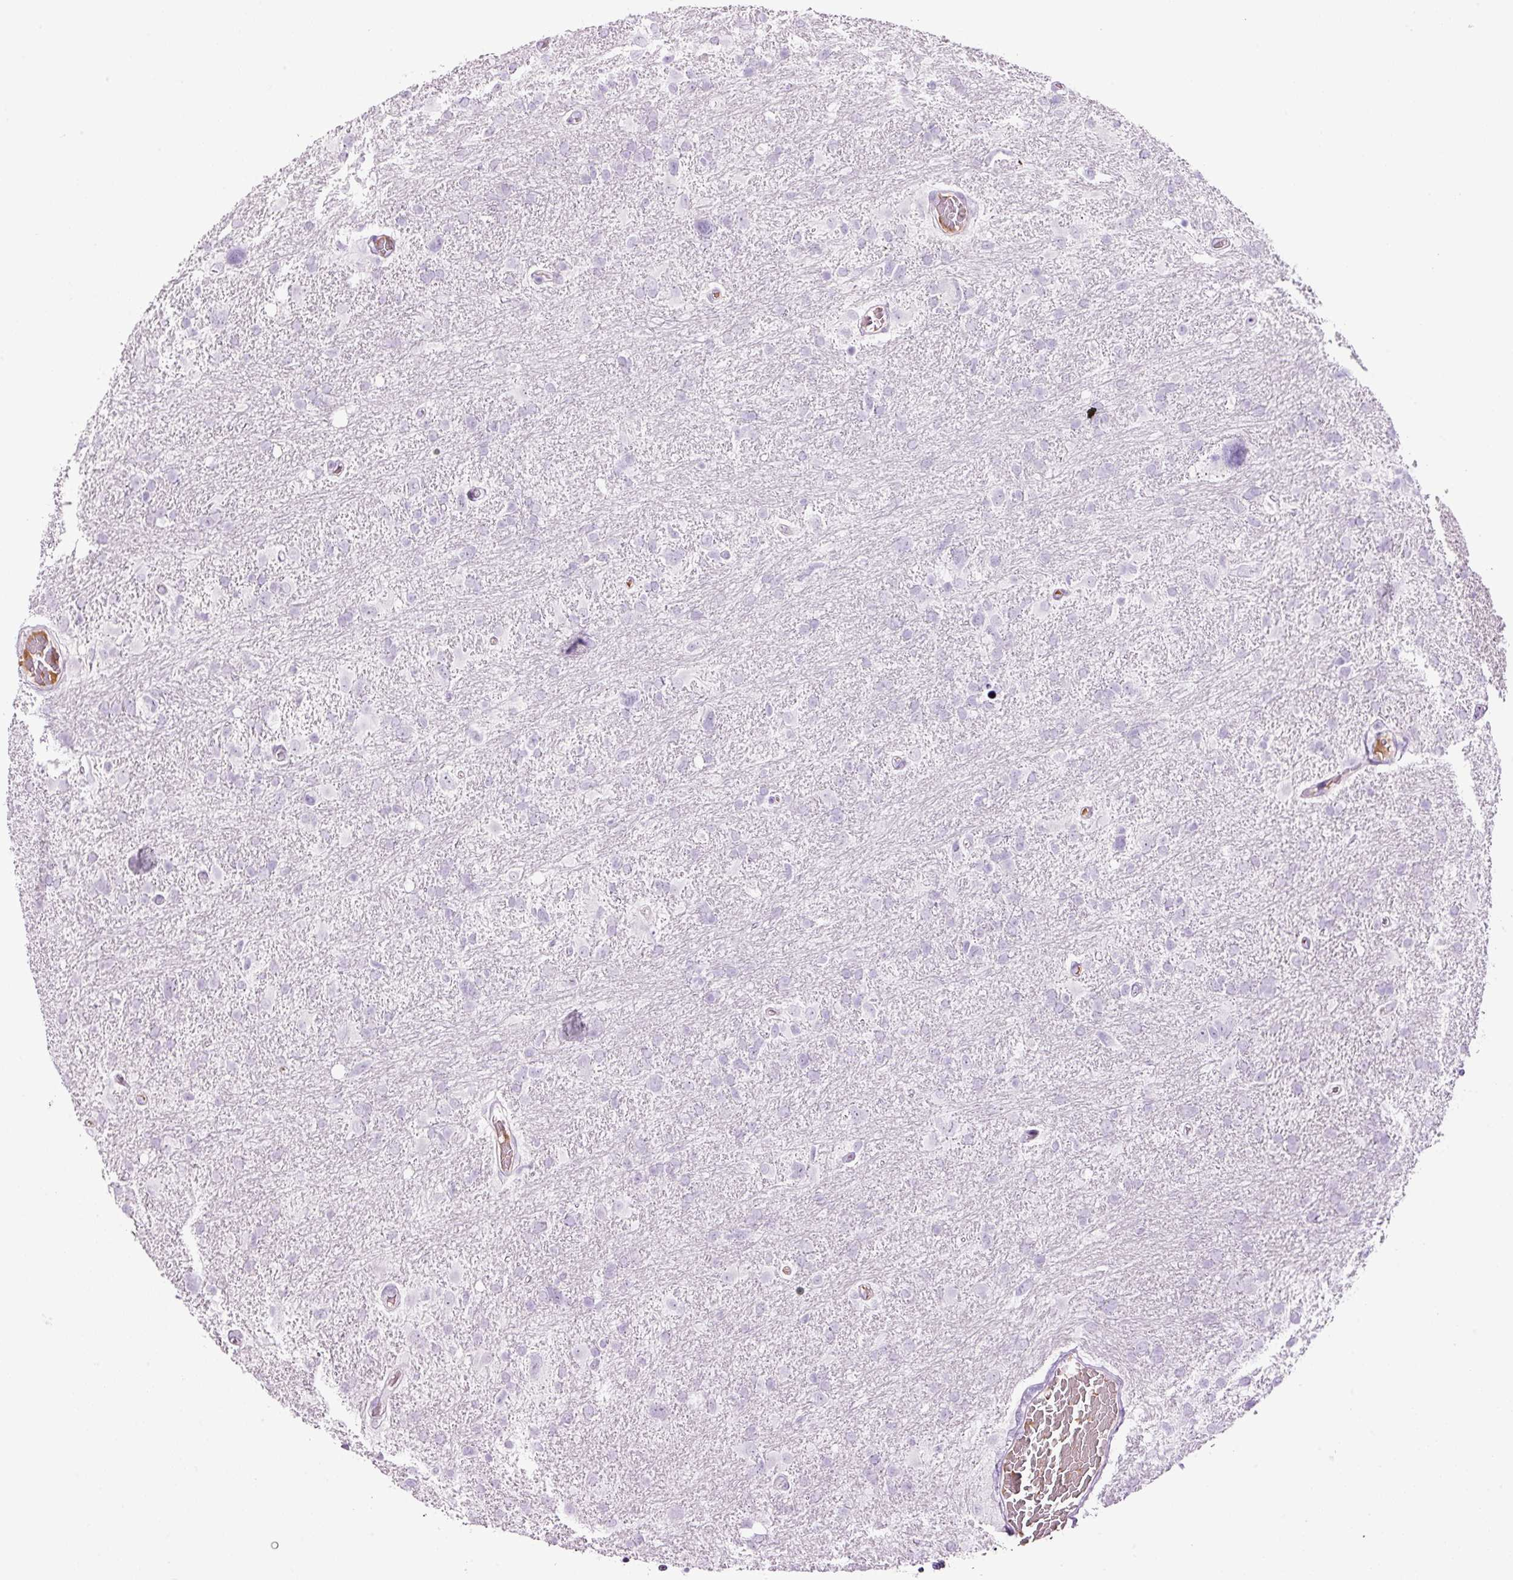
{"staining": {"intensity": "negative", "quantity": "none", "location": "none"}, "tissue": "glioma", "cell_type": "Tumor cells", "image_type": "cancer", "snomed": [{"axis": "morphology", "description": "Glioma, malignant, High grade"}, {"axis": "topography", "description": "Brain"}], "caption": "Human glioma stained for a protein using IHC shows no staining in tumor cells.", "gene": "KLF1", "patient": {"sex": "male", "age": 61}}